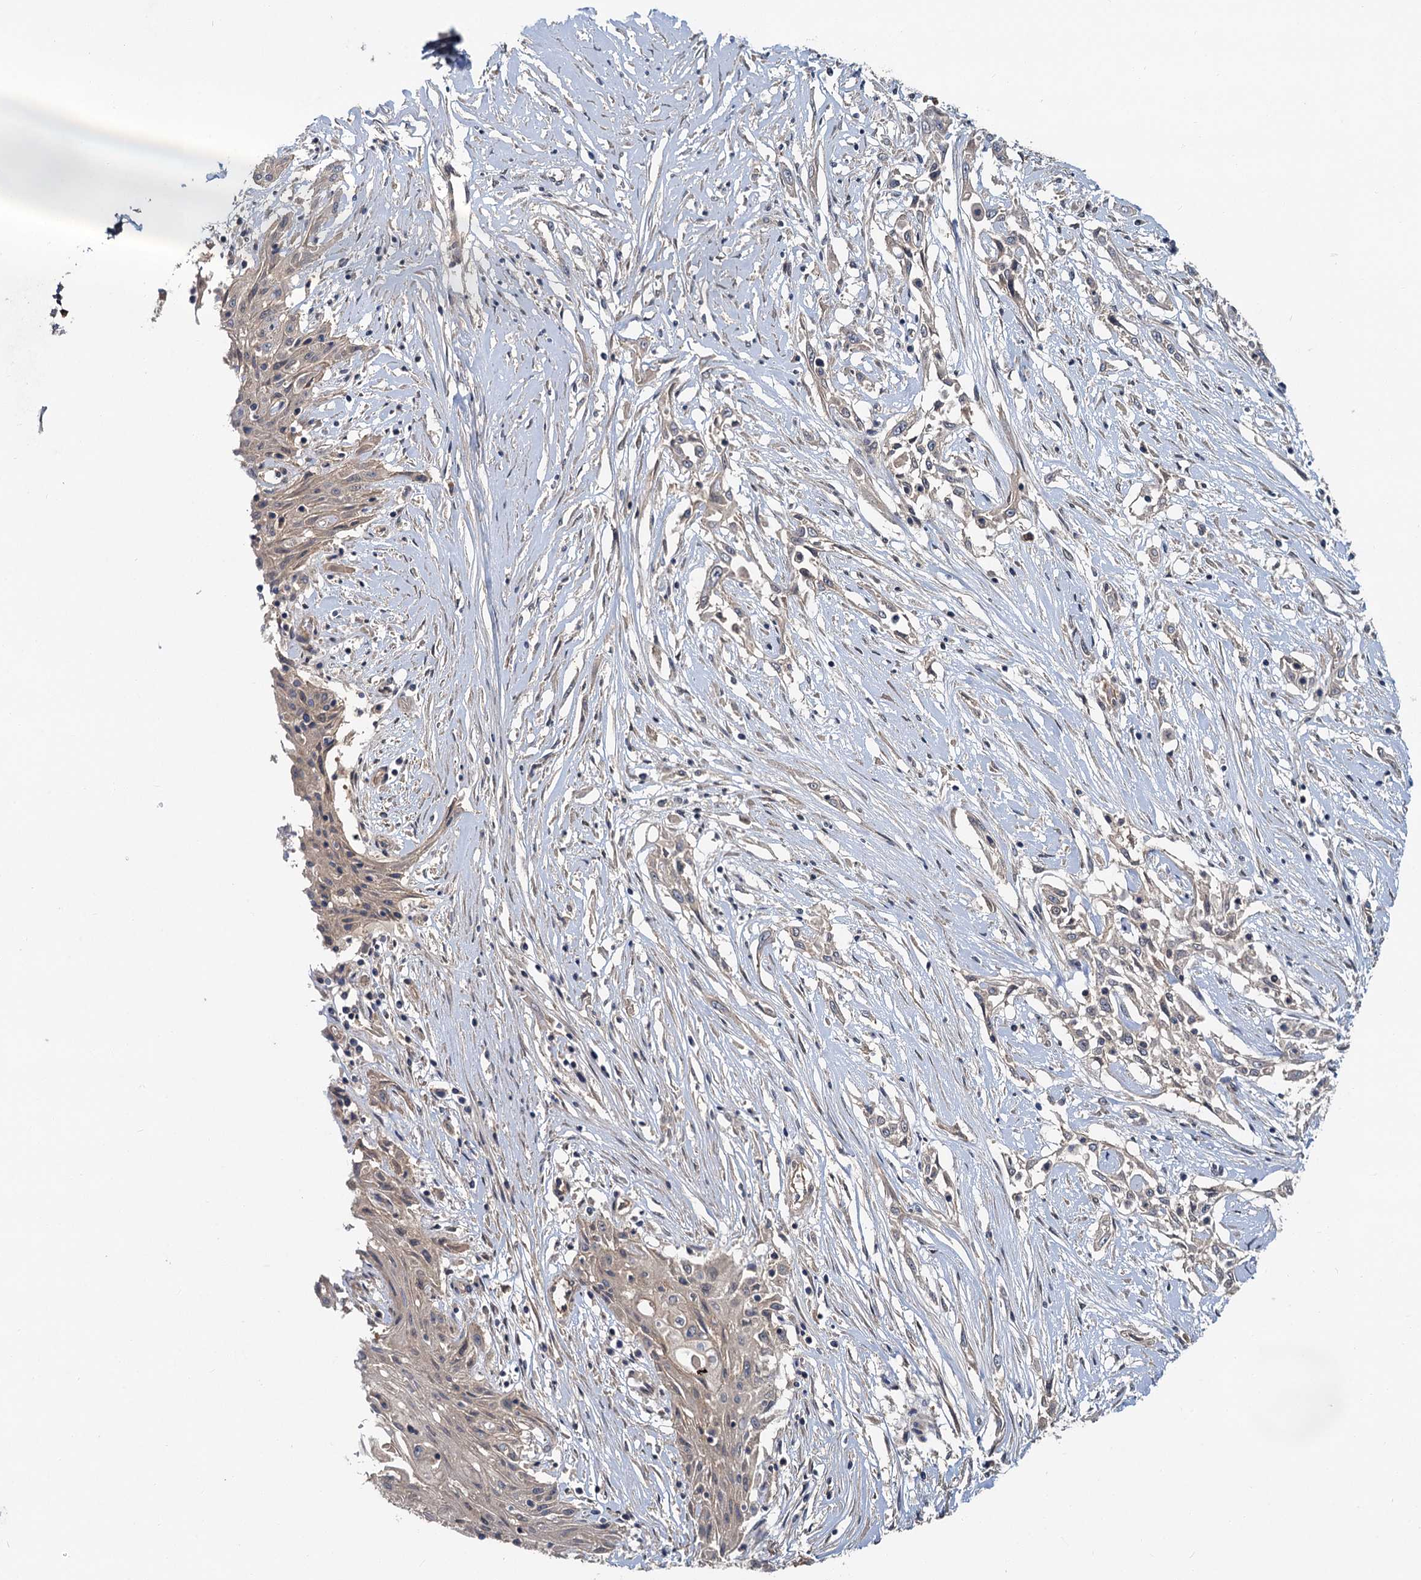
{"staining": {"intensity": "negative", "quantity": "none", "location": "none"}, "tissue": "skin cancer", "cell_type": "Tumor cells", "image_type": "cancer", "snomed": [{"axis": "morphology", "description": "Squamous cell carcinoma, NOS"}, {"axis": "morphology", "description": "Squamous cell carcinoma, metastatic, NOS"}, {"axis": "topography", "description": "Skin"}, {"axis": "topography", "description": "Lymph node"}], "caption": "This is an immunohistochemistry (IHC) image of human skin cancer (squamous cell carcinoma). There is no expression in tumor cells.", "gene": "ZNF324", "patient": {"sex": "male", "age": 75}}